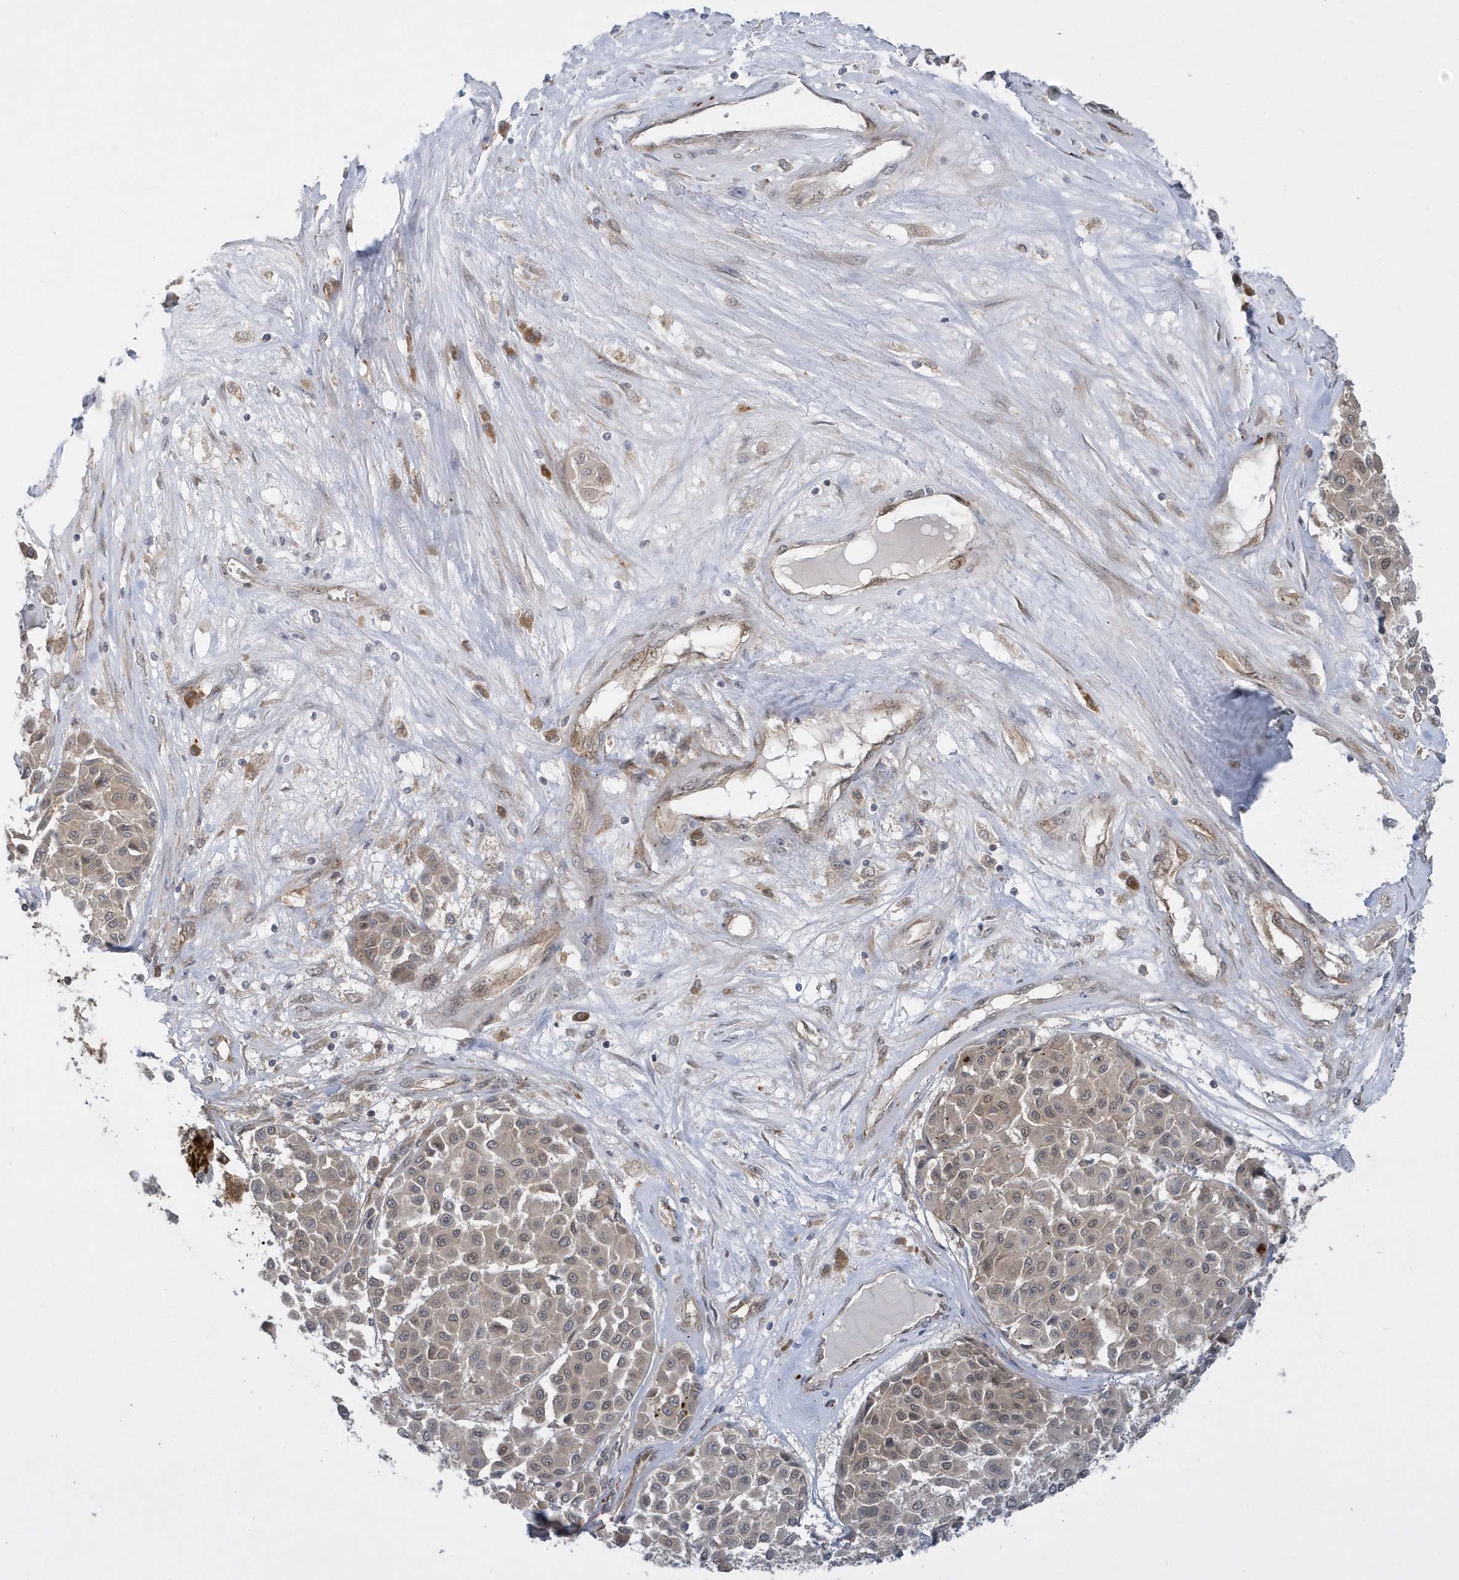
{"staining": {"intensity": "weak", "quantity": "25%-75%", "location": "cytoplasmic/membranous,nuclear"}, "tissue": "melanoma", "cell_type": "Tumor cells", "image_type": "cancer", "snomed": [{"axis": "morphology", "description": "Malignant melanoma, Metastatic site"}, {"axis": "topography", "description": "Soft tissue"}], "caption": "About 25%-75% of tumor cells in human melanoma demonstrate weak cytoplasmic/membranous and nuclear protein staining as visualized by brown immunohistochemical staining.", "gene": "ATG4A", "patient": {"sex": "male", "age": 41}}